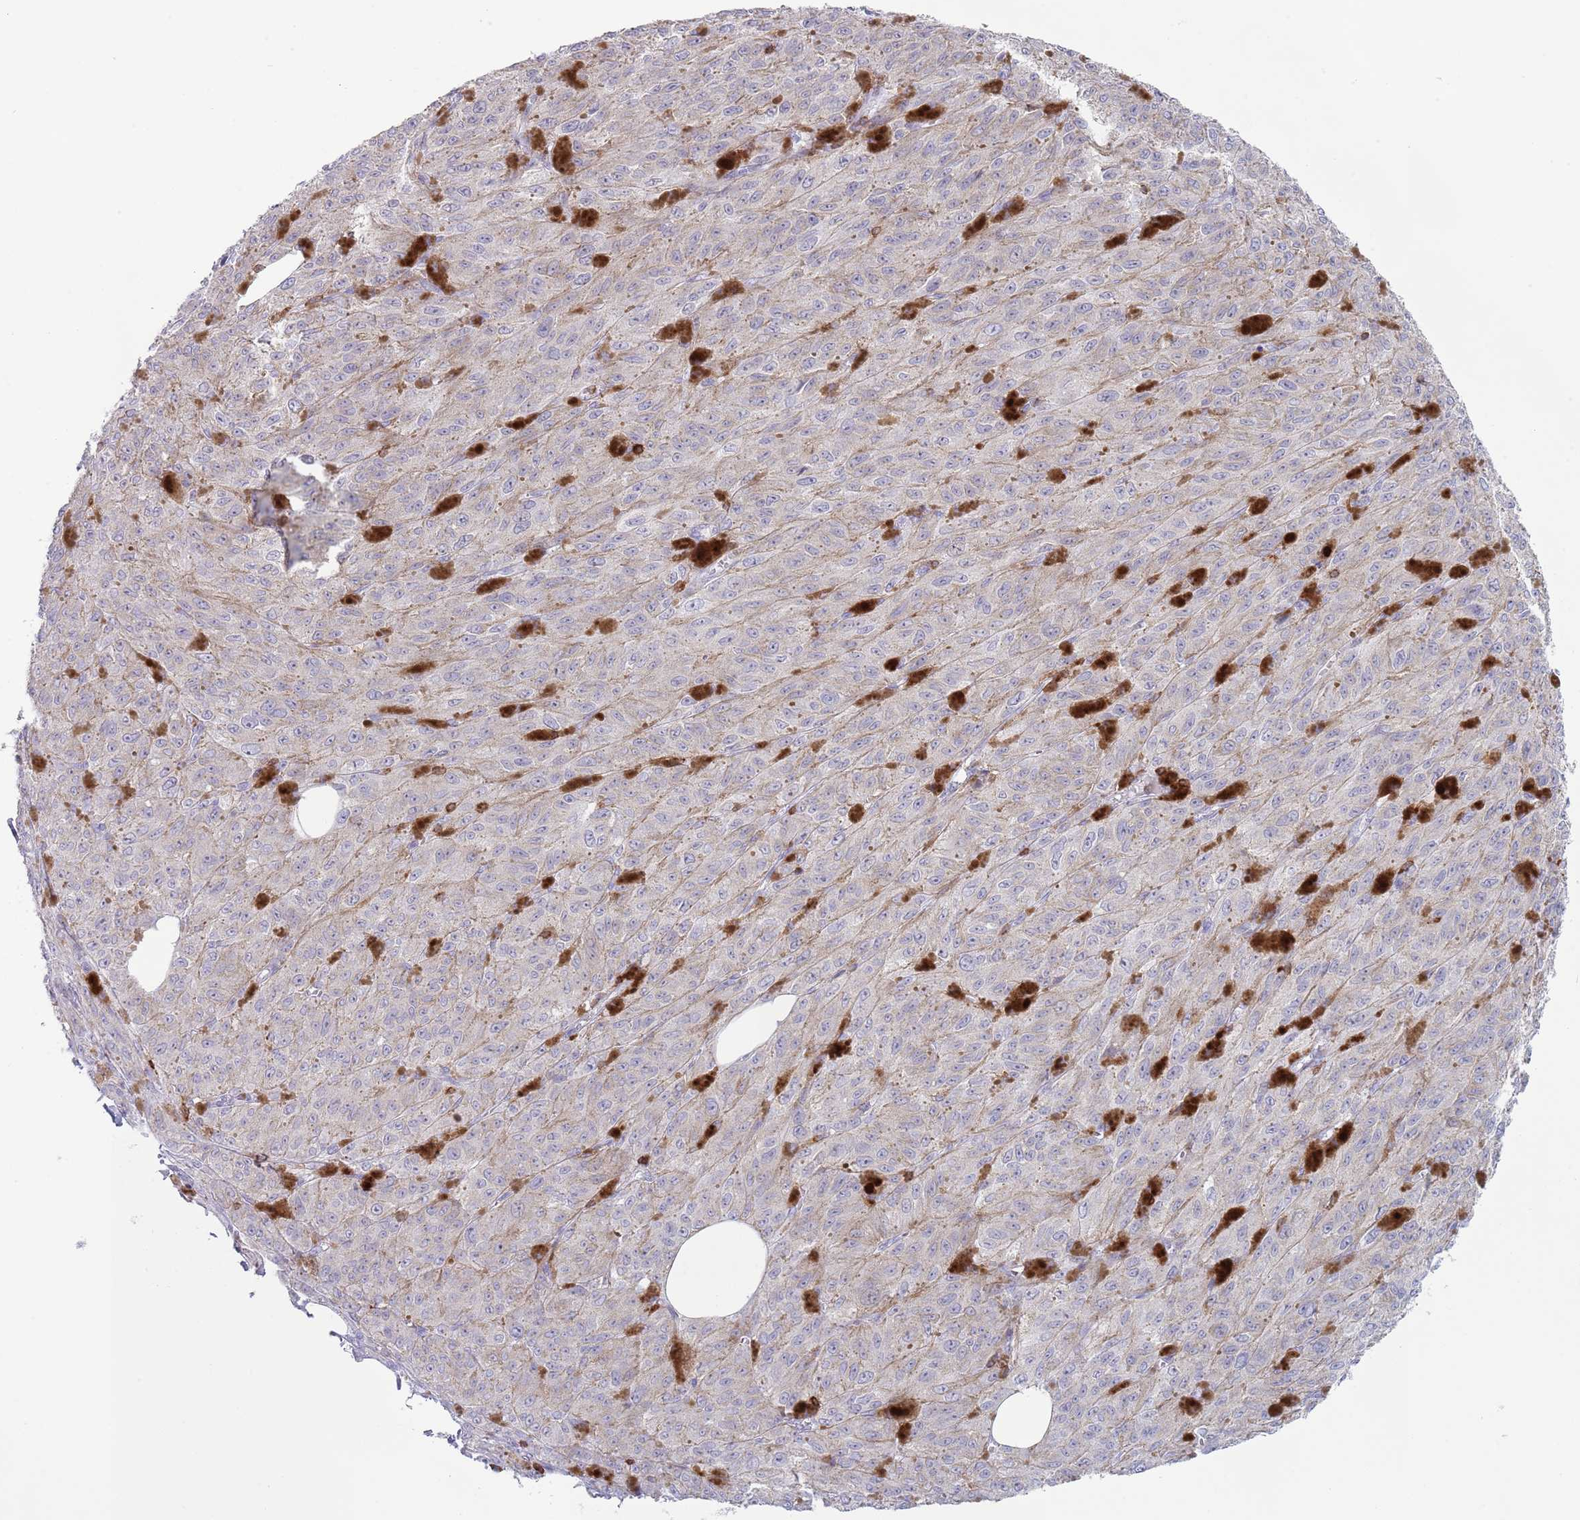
{"staining": {"intensity": "negative", "quantity": "none", "location": "none"}, "tissue": "melanoma", "cell_type": "Tumor cells", "image_type": "cancer", "snomed": [{"axis": "morphology", "description": "Malignant melanoma, NOS"}, {"axis": "topography", "description": "Skin"}], "caption": "This histopathology image is of malignant melanoma stained with immunohistochemistry (IHC) to label a protein in brown with the nuclei are counter-stained blue. There is no staining in tumor cells.", "gene": "LPXN", "patient": {"sex": "female", "age": 52}}